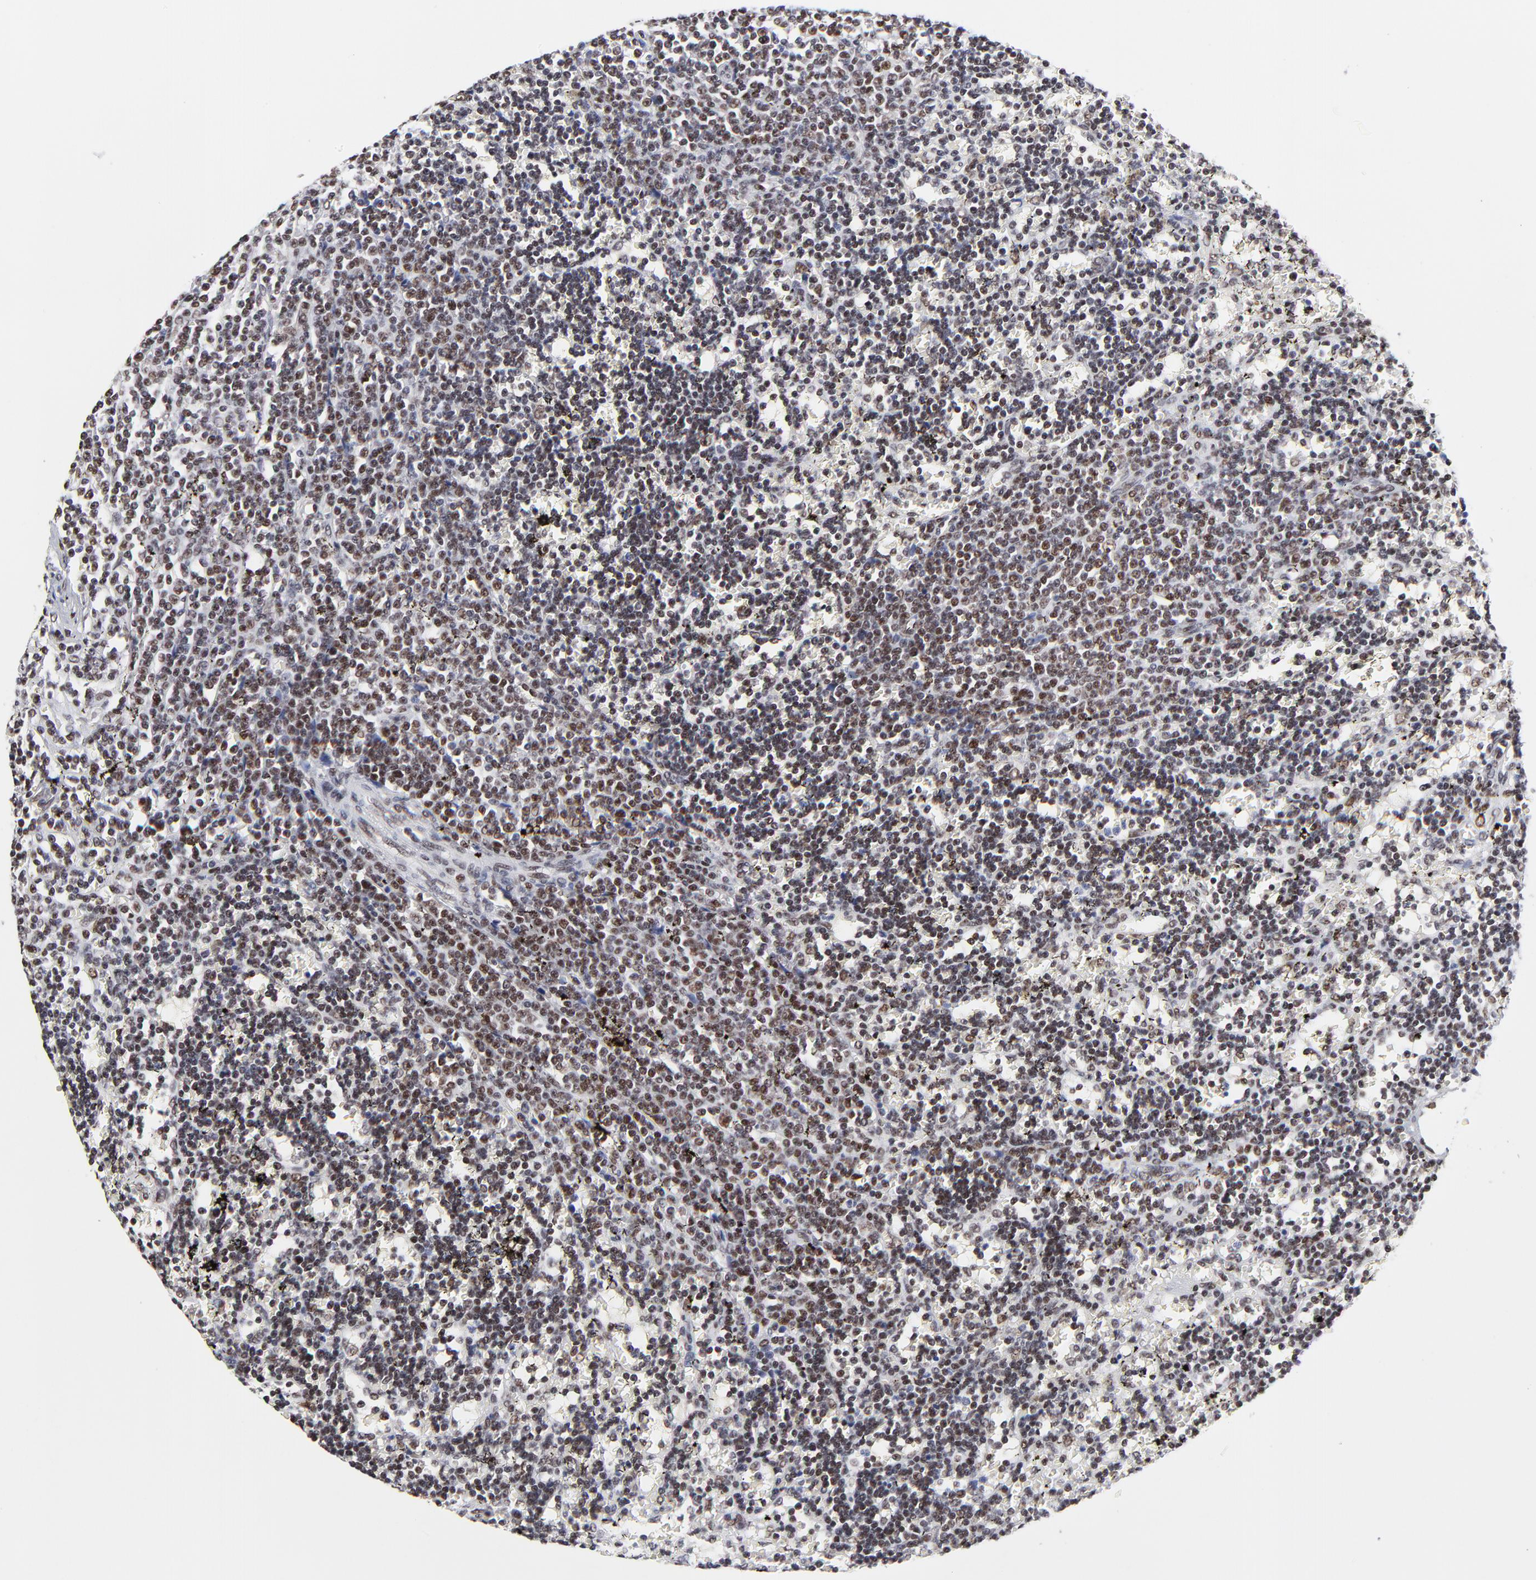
{"staining": {"intensity": "moderate", "quantity": "25%-75%", "location": "nuclear"}, "tissue": "lymphoma", "cell_type": "Tumor cells", "image_type": "cancer", "snomed": [{"axis": "morphology", "description": "Malignant lymphoma, non-Hodgkin's type, Low grade"}, {"axis": "topography", "description": "Spleen"}], "caption": "This micrograph reveals IHC staining of human lymphoma, with medium moderate nuclear positivity in approximately 25%-75% of tumor cells.", "gene": "ZMYM3", "patient": {"sex": "male", "age": 60}}